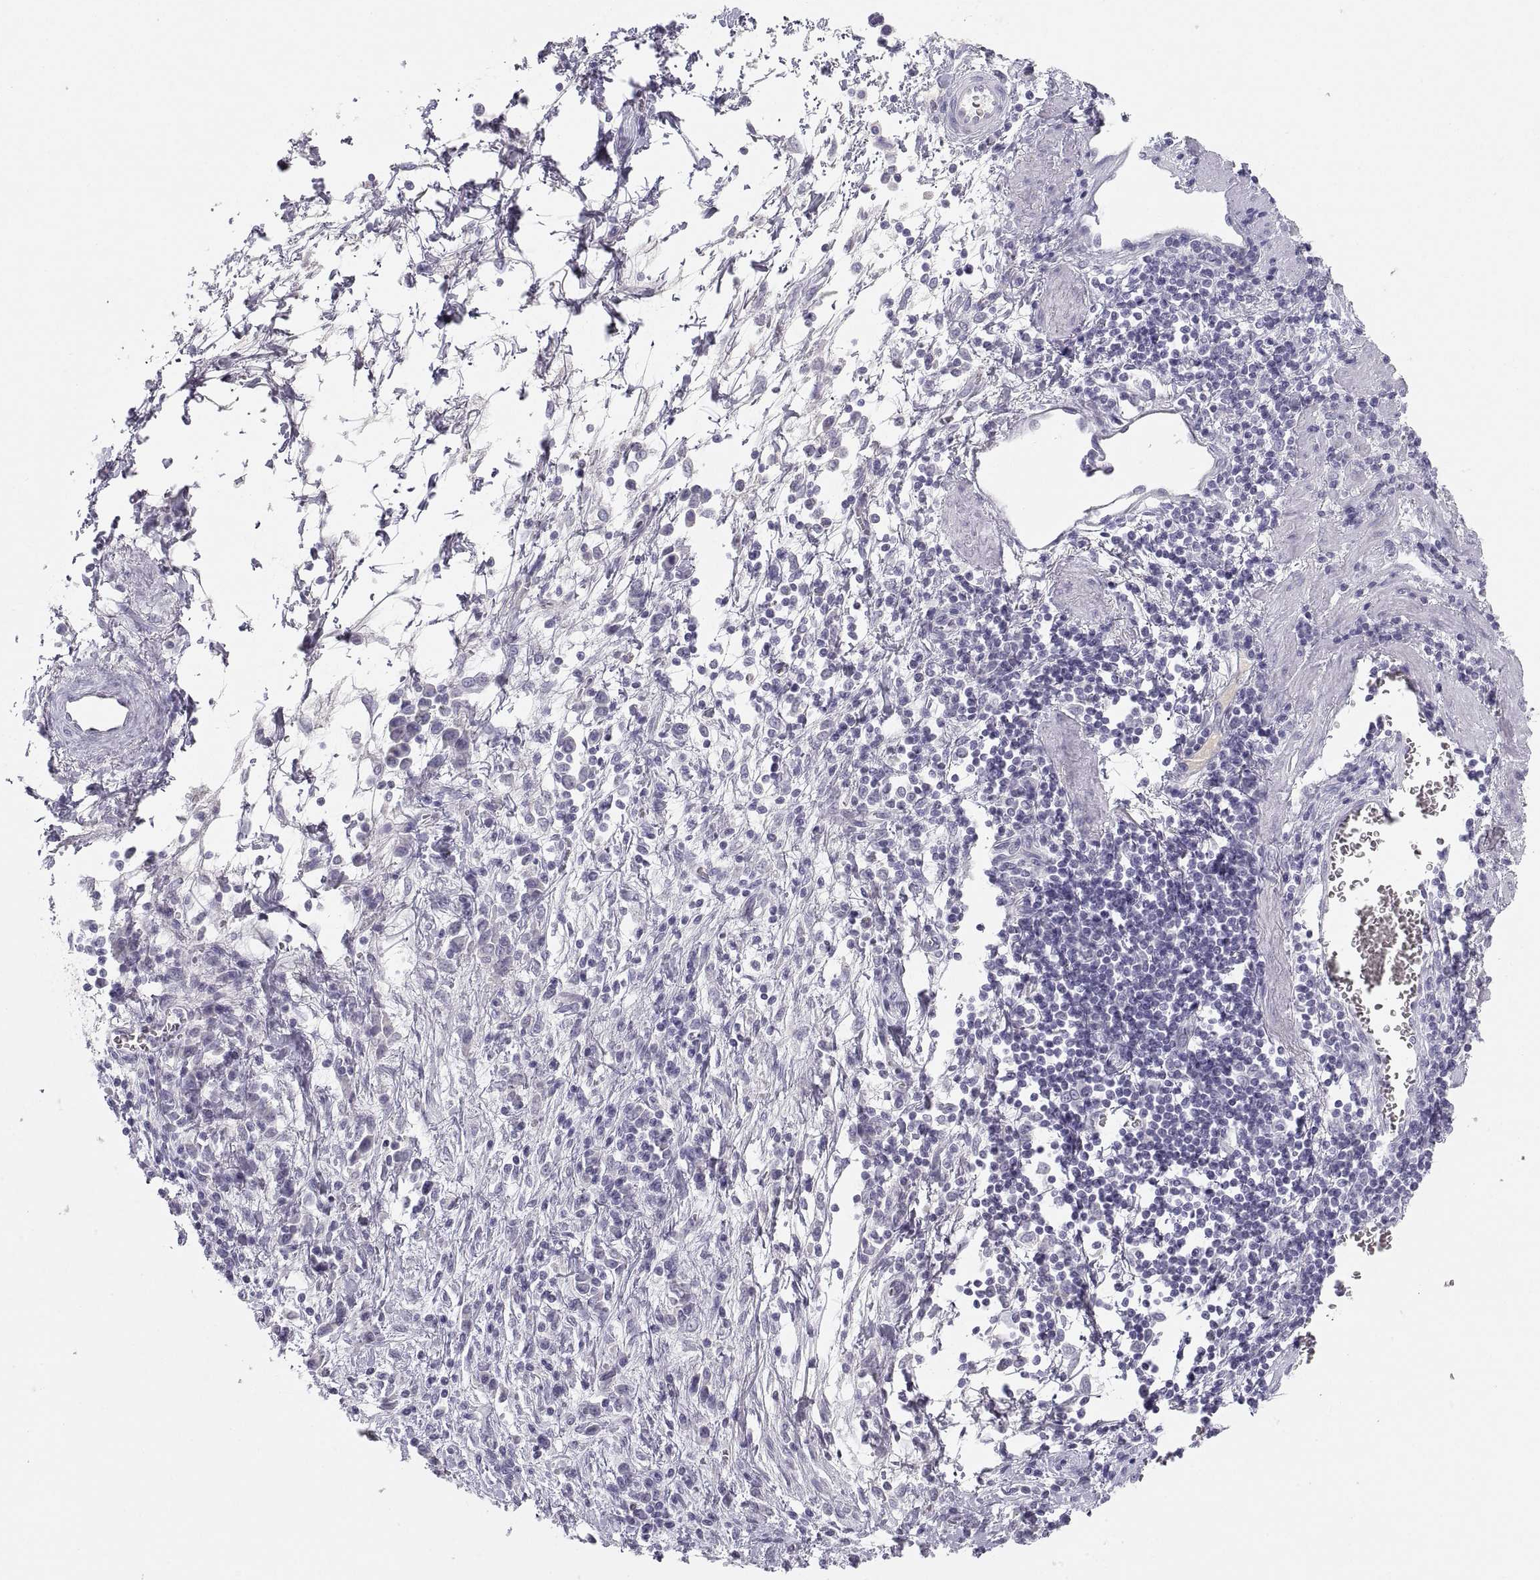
{"staining": {"intensity": "negative", "quantity": "none", "location": "none"}, "tissue": "stomach cancer", "cell_type": "Tumor cells", "image_type": "cancer", "snomed": [{"axis": "morphology", "description": "Adenocarcinoma, NOS"}, {"axis": "topography", "description": "Stomach"}], "caption": "Photomicrograph shows no significant protein staining in tumor cells of stomach adenocarcinoma.", "gene": "MAGEB2", "patient": {"sex": "female", "age": 57}}